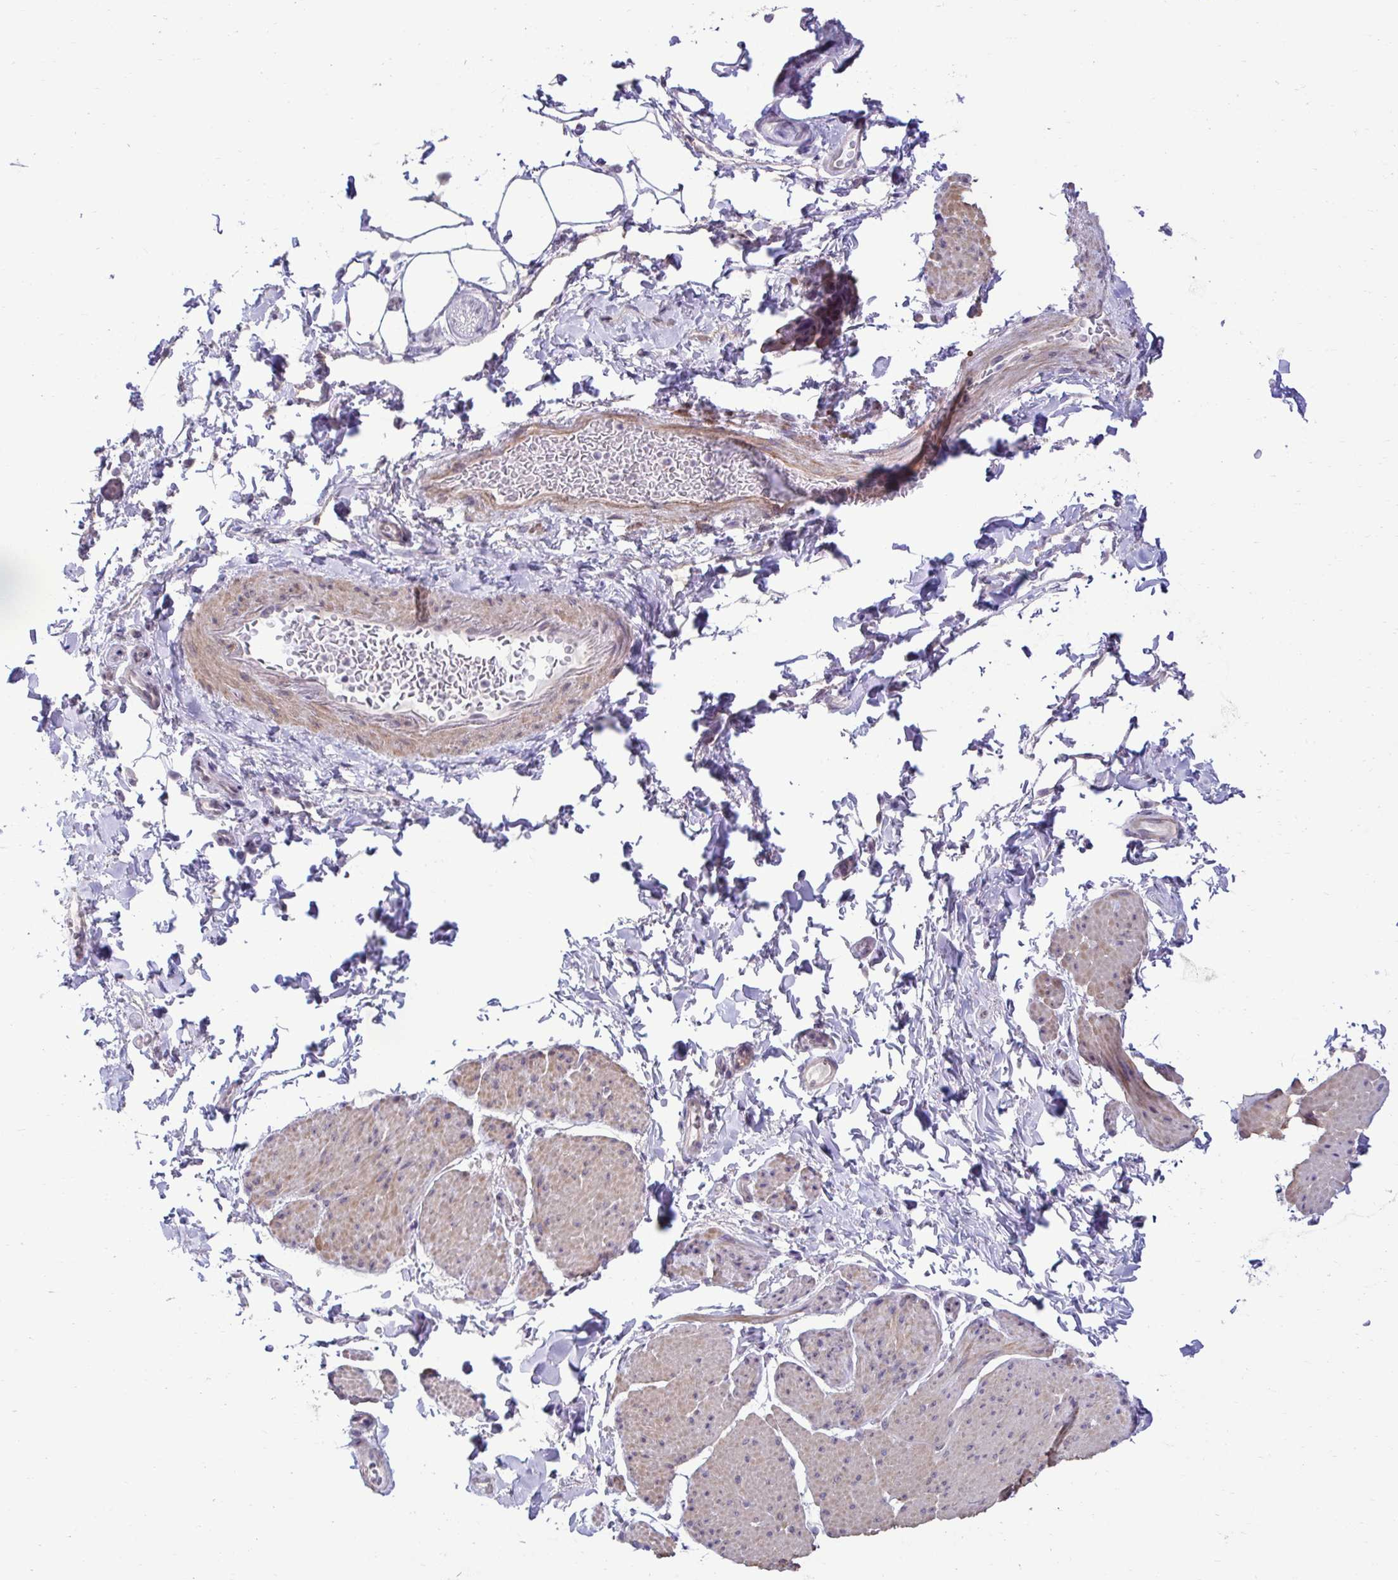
{"staining": {"intensity": "negative", "quantity": "none", "location": "none"}, "tissue": "adipose tissue", "cell_type": "Adipocytes", "image_type": "normal", "snomed": [{"axis": "morphology", "description": "Normal tissue, NOS"}, {"axis": "topography", "description": "Urinary bladder"}, {"axis": "topography", "description": "Peripheral nerve tissue"}], "caption": "High power microscopy histopathology image of an IHC photomicrograph of normal adipose tissue, revealing no significant positivity in adipocytes. (DAB (3,3'-diaminobenzidine) immunohistochemistry with hematoxylin counter stain).", "gene": "SLC30A3", "patient": {"sex": "female", "age": 60}}